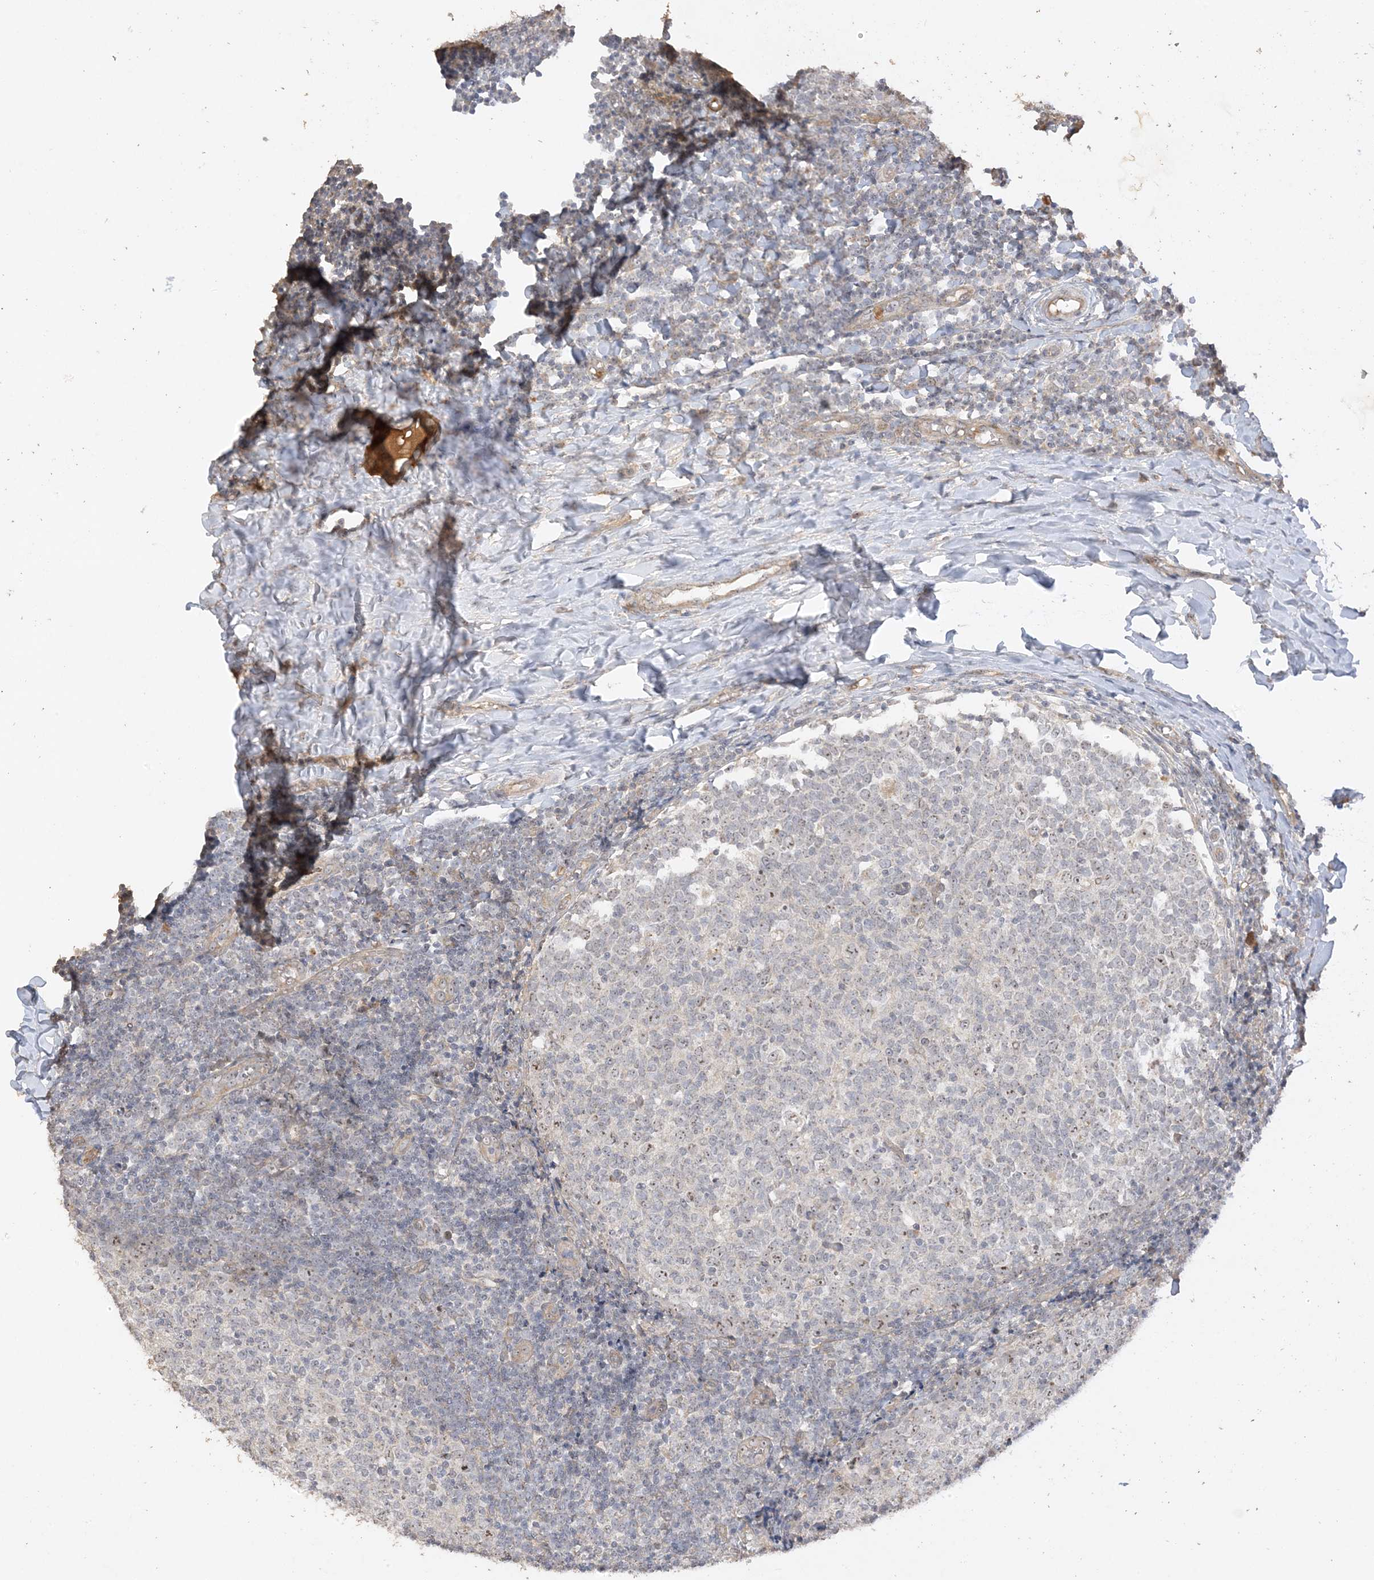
{"staining": {"intensity": "weak", "quantity": "25%-75%", "location": "nuclear"}, "tissue": "tonsil", "cell_type": "Germinal center cells", "image_type": "normal", "snomed": [{"axis": "morphology", "description": "Normal tissue, NOS"}, {"axis": "topography", "description": "Tonsil"}], "caption": "Tonsil stained for a protein (brown) shows weak nuclear positive expression in approximately 25%-75% of germinal center cells.", "gene": "DDX18", "patient": {"sex": "female", "age": 19}}